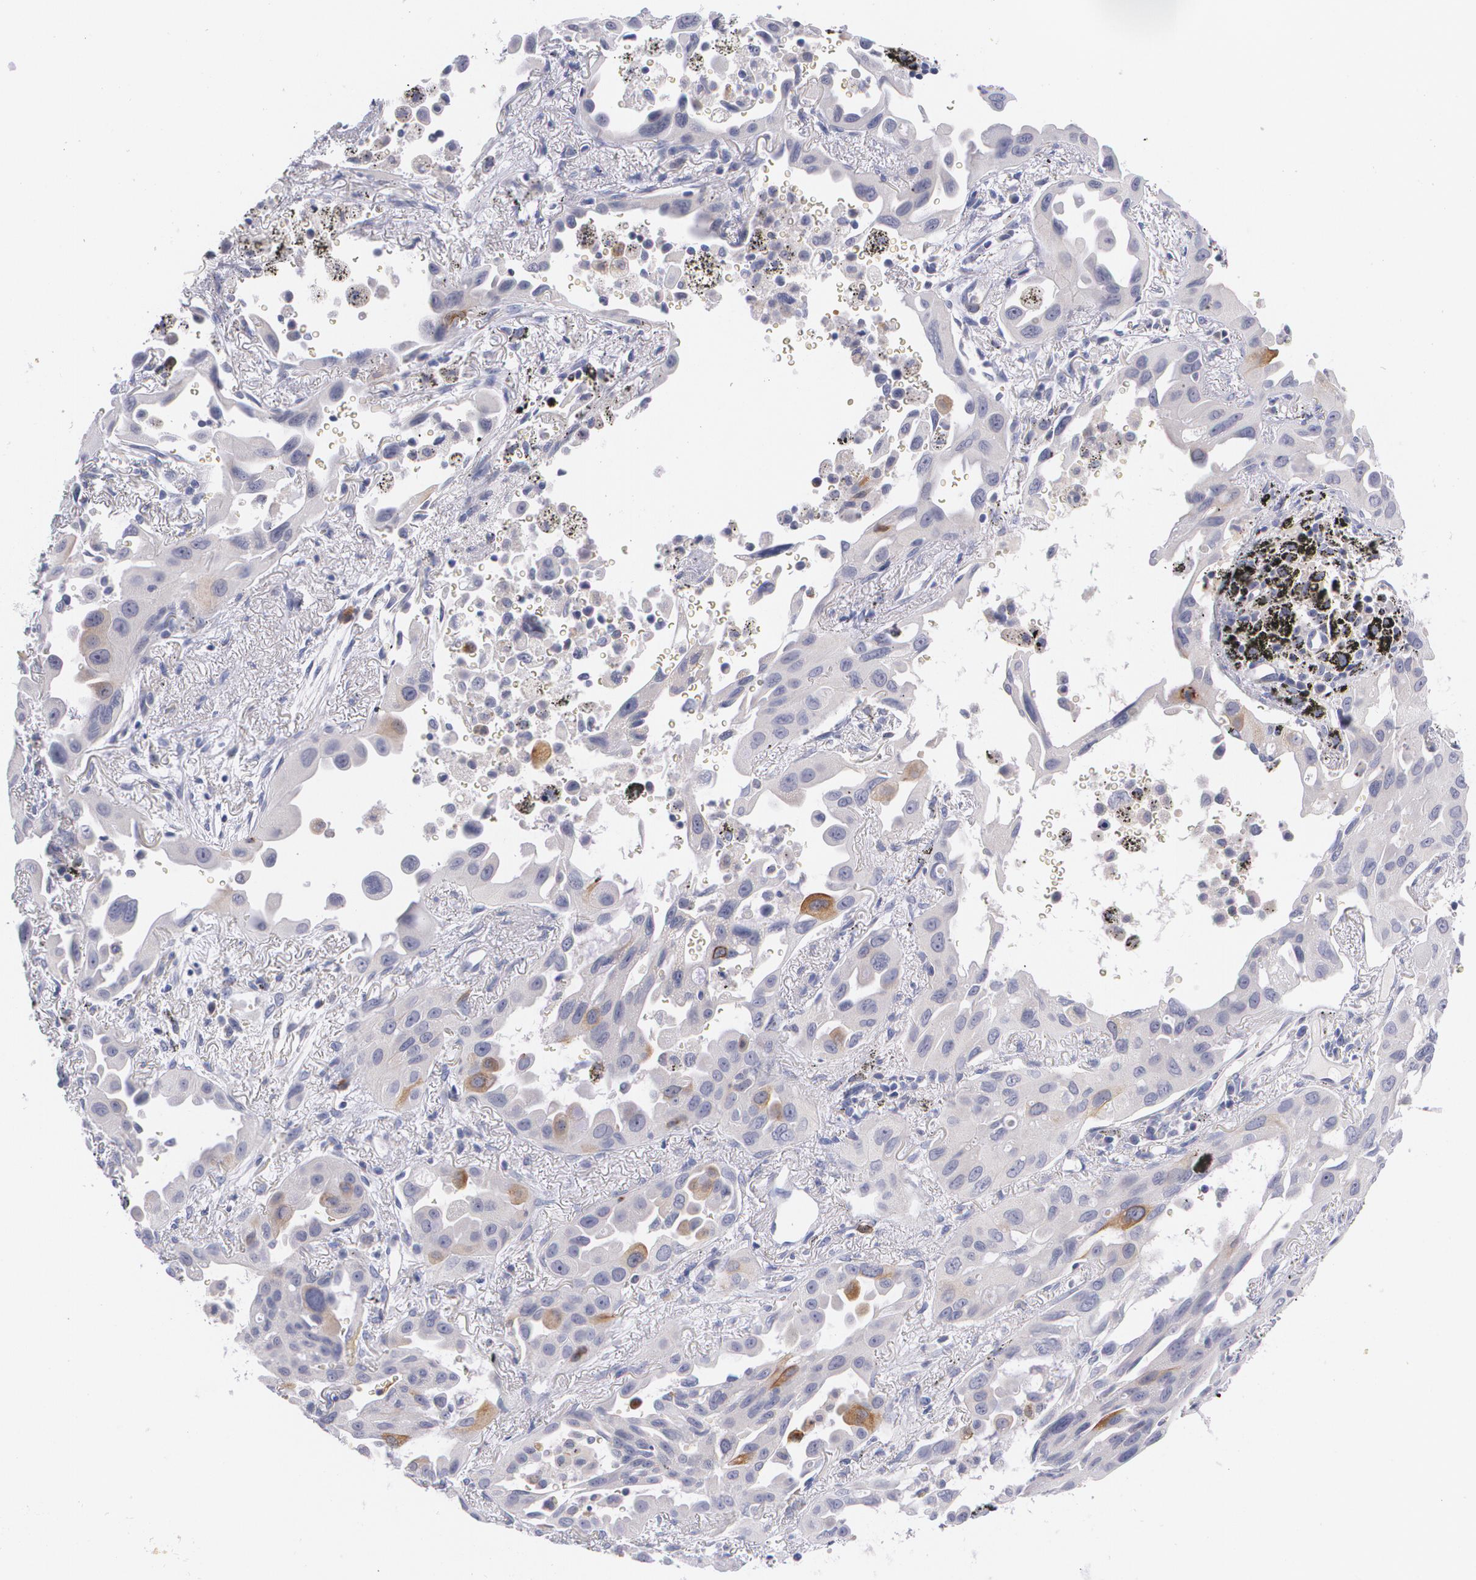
{"staining": {"intensity": "moderate", "quantity": "<25%", "location": "cytoplasmic/membranous"}, "tissue": "lung cancer", "cell_type": "Tumor cells", "image_type": "cancer", "snomed": [{"axis": "morphology", "description": "Adenocarcinoma, NOS"}, {"axis": "topography", "description": "Lung"}], "caption": "Immunohistochemical staining of lung cancer (adenocarcinoma) reveals moderate cytoplasmic/membranous protein staining in about <25% of tumor cells.", "gene": "HMMR", "patient": {"sex": "male", "age": 68}}